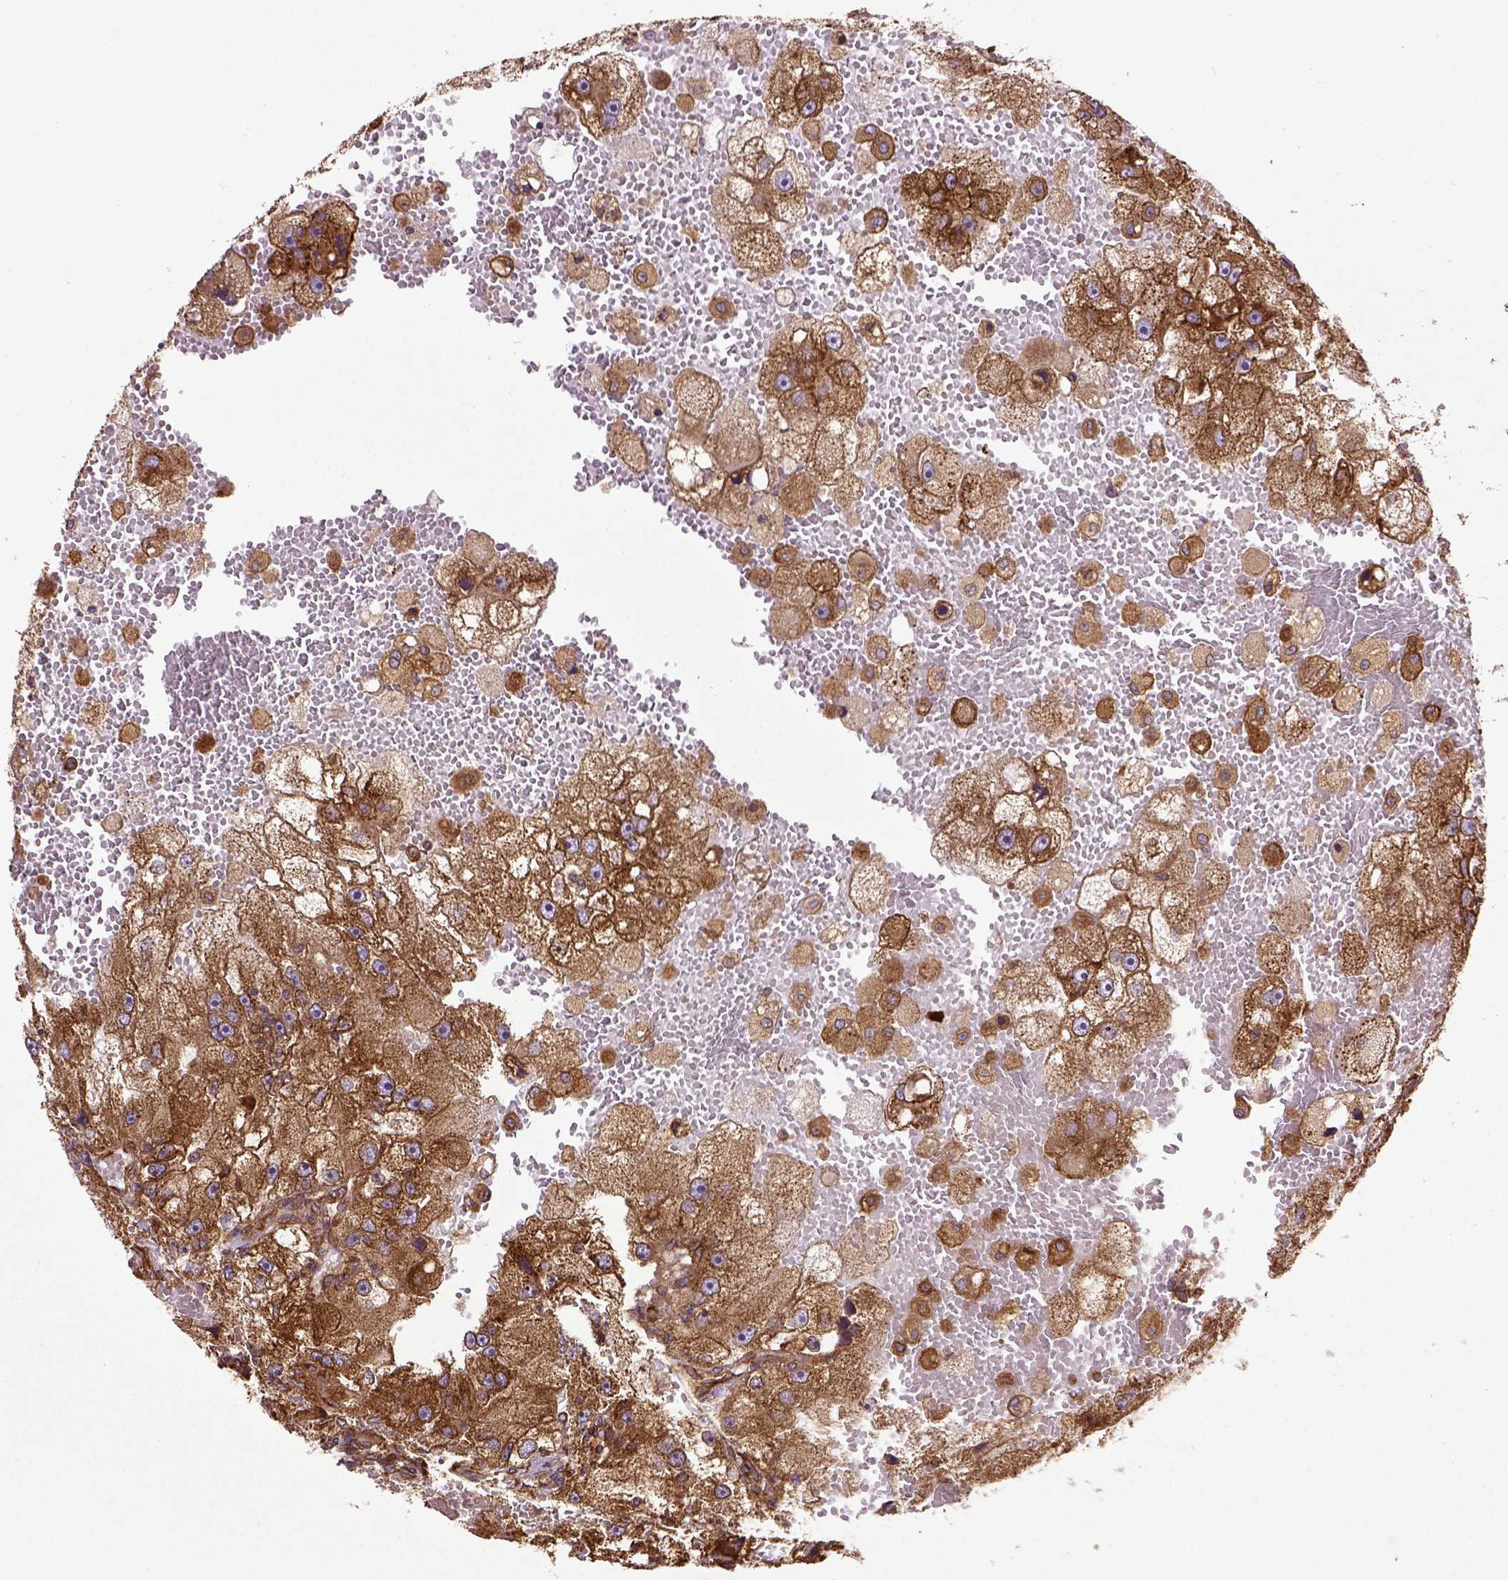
{"staining": {"intensity": "strong", "quantity": ">75%", "location": "cytoplasmic/membranous"}, "tissue": "renal cancer", "cell_type": "Tumor cells", "image_type": "cancer", "snomed": [{"axis": "morphology", "description": "Adenocarcinoma, NOS"}, {"axis": "topography", "description": "Kidney"}], "caption": "Strong cytoplasmic/membranous staining for a protein is appreciated in approximately >75% of tumor cells of renal cancer (adenocarcinoma) using immunohistochemistry (IHC).", "gene": "CAPRIN1", "patient": {"sex": "male", "age": 63}}